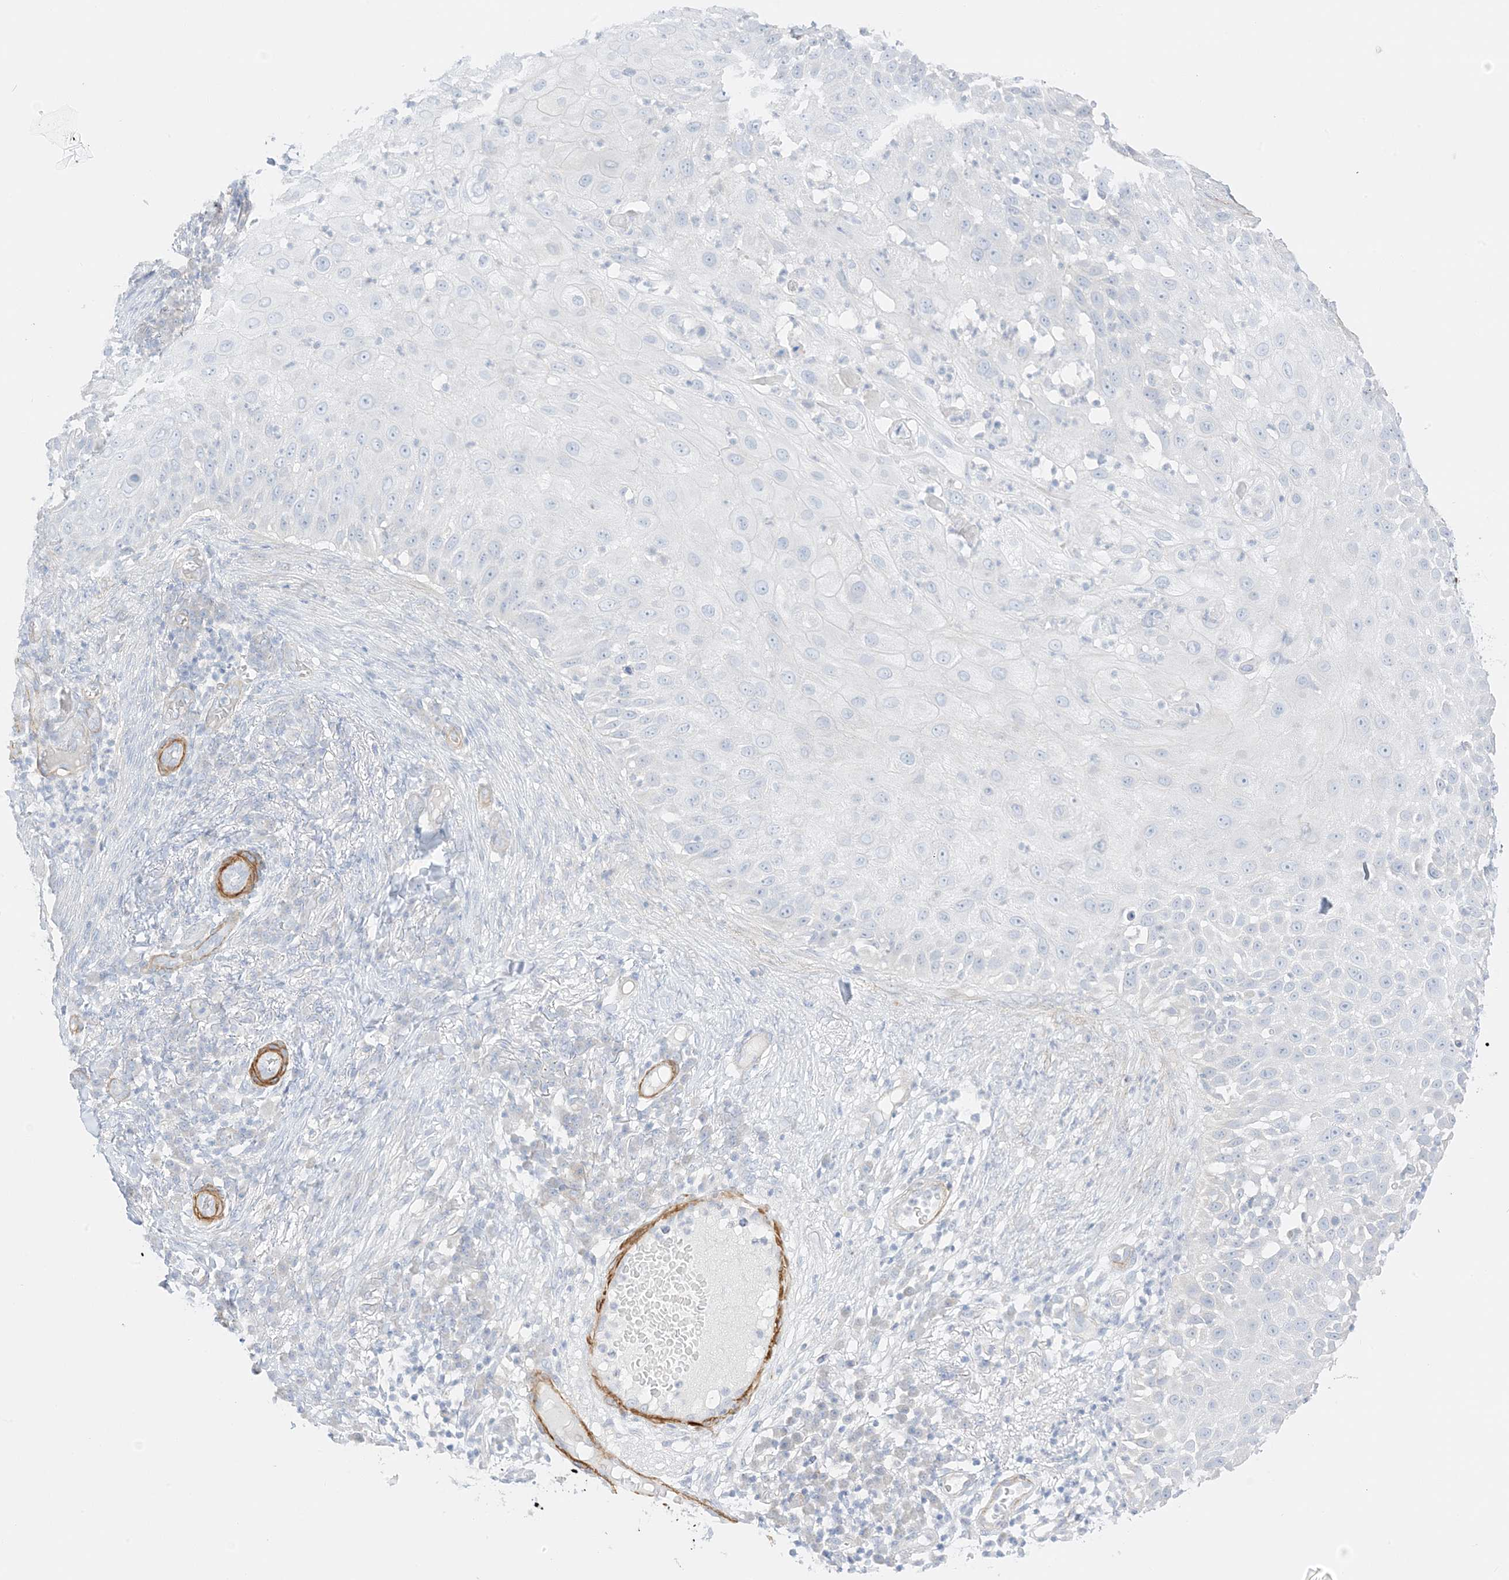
{"staining": {"intensity": "negative", "quantity": "none", "location": "none"}, "tissue": "skin cancer", "cell_type": "Tumor cells", "image_type": "cancer", "snomed": [{"axis": "morphology", "description": "Squamous cell carcinoma, NOS"}, {"axis": "topography", "description": "Skin"}], "caption": "This is an IHC histopathology image of human skin squamous cell carcinoma. There is no staining in tumor cells.", "gene": "SLC22A13", "patient": {"sex": "female", "age": 44}}